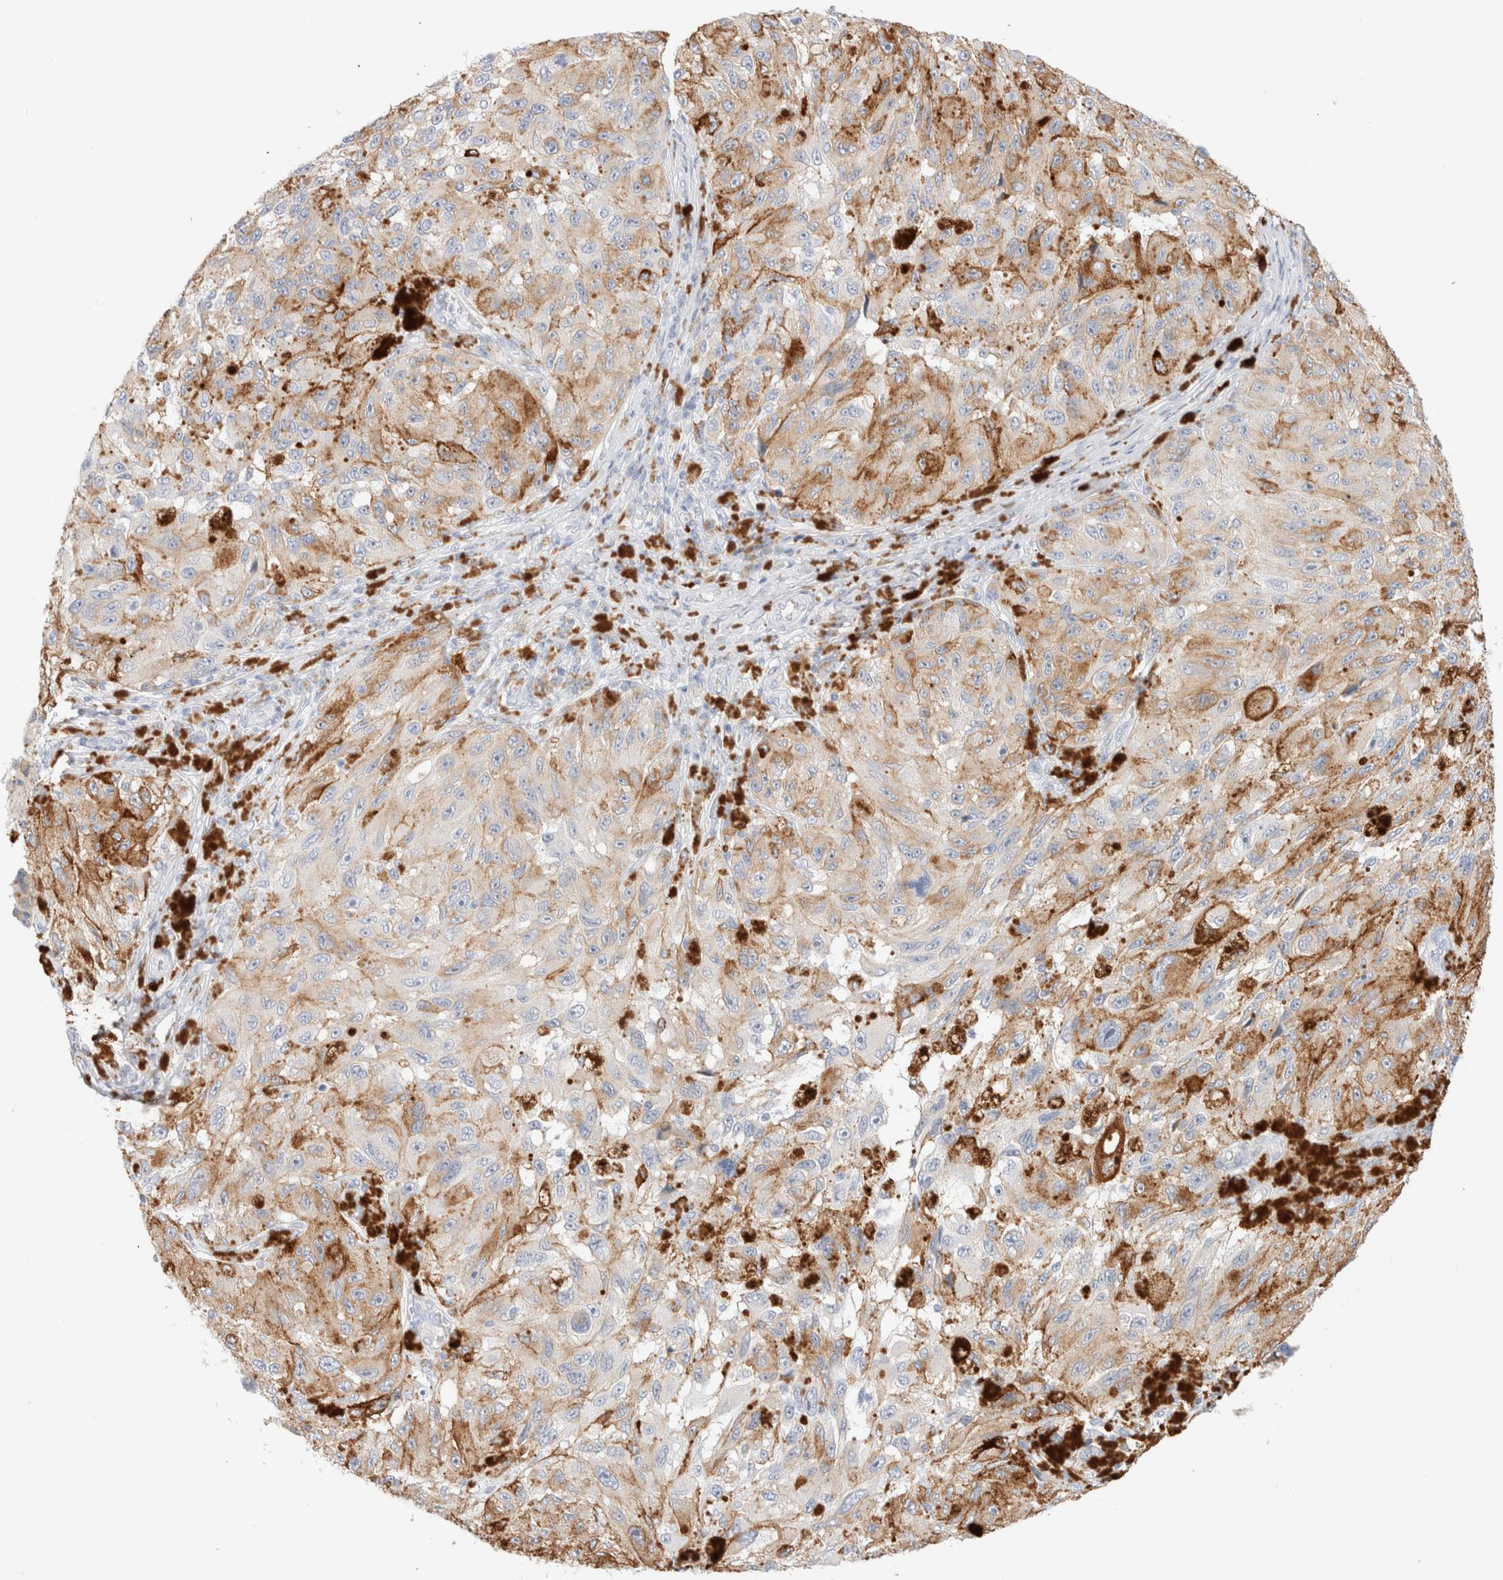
{"staining": {"intensity": "weak", "quantity": "<25%", "location": "cytoplasmic/membranous"}, "tissue": "melanoma", "cell_type": "Tumor cells", "image_type": "cancer", "snomed": [{"axis": "morphology", "description": "Malignant melanoma, NOS"}, {"axis": "topography", "description": "Skin"}], "caption": "High magnification brightfield microscopy of malignant melanoma stained with DAB (3,3'-diaminobenzidine) (brown) and counterstained with hematoxylin (blue): tumor cells show no significant expression.", "gene": "CPQ", "patient": {"sex": "female", "age": 73}}